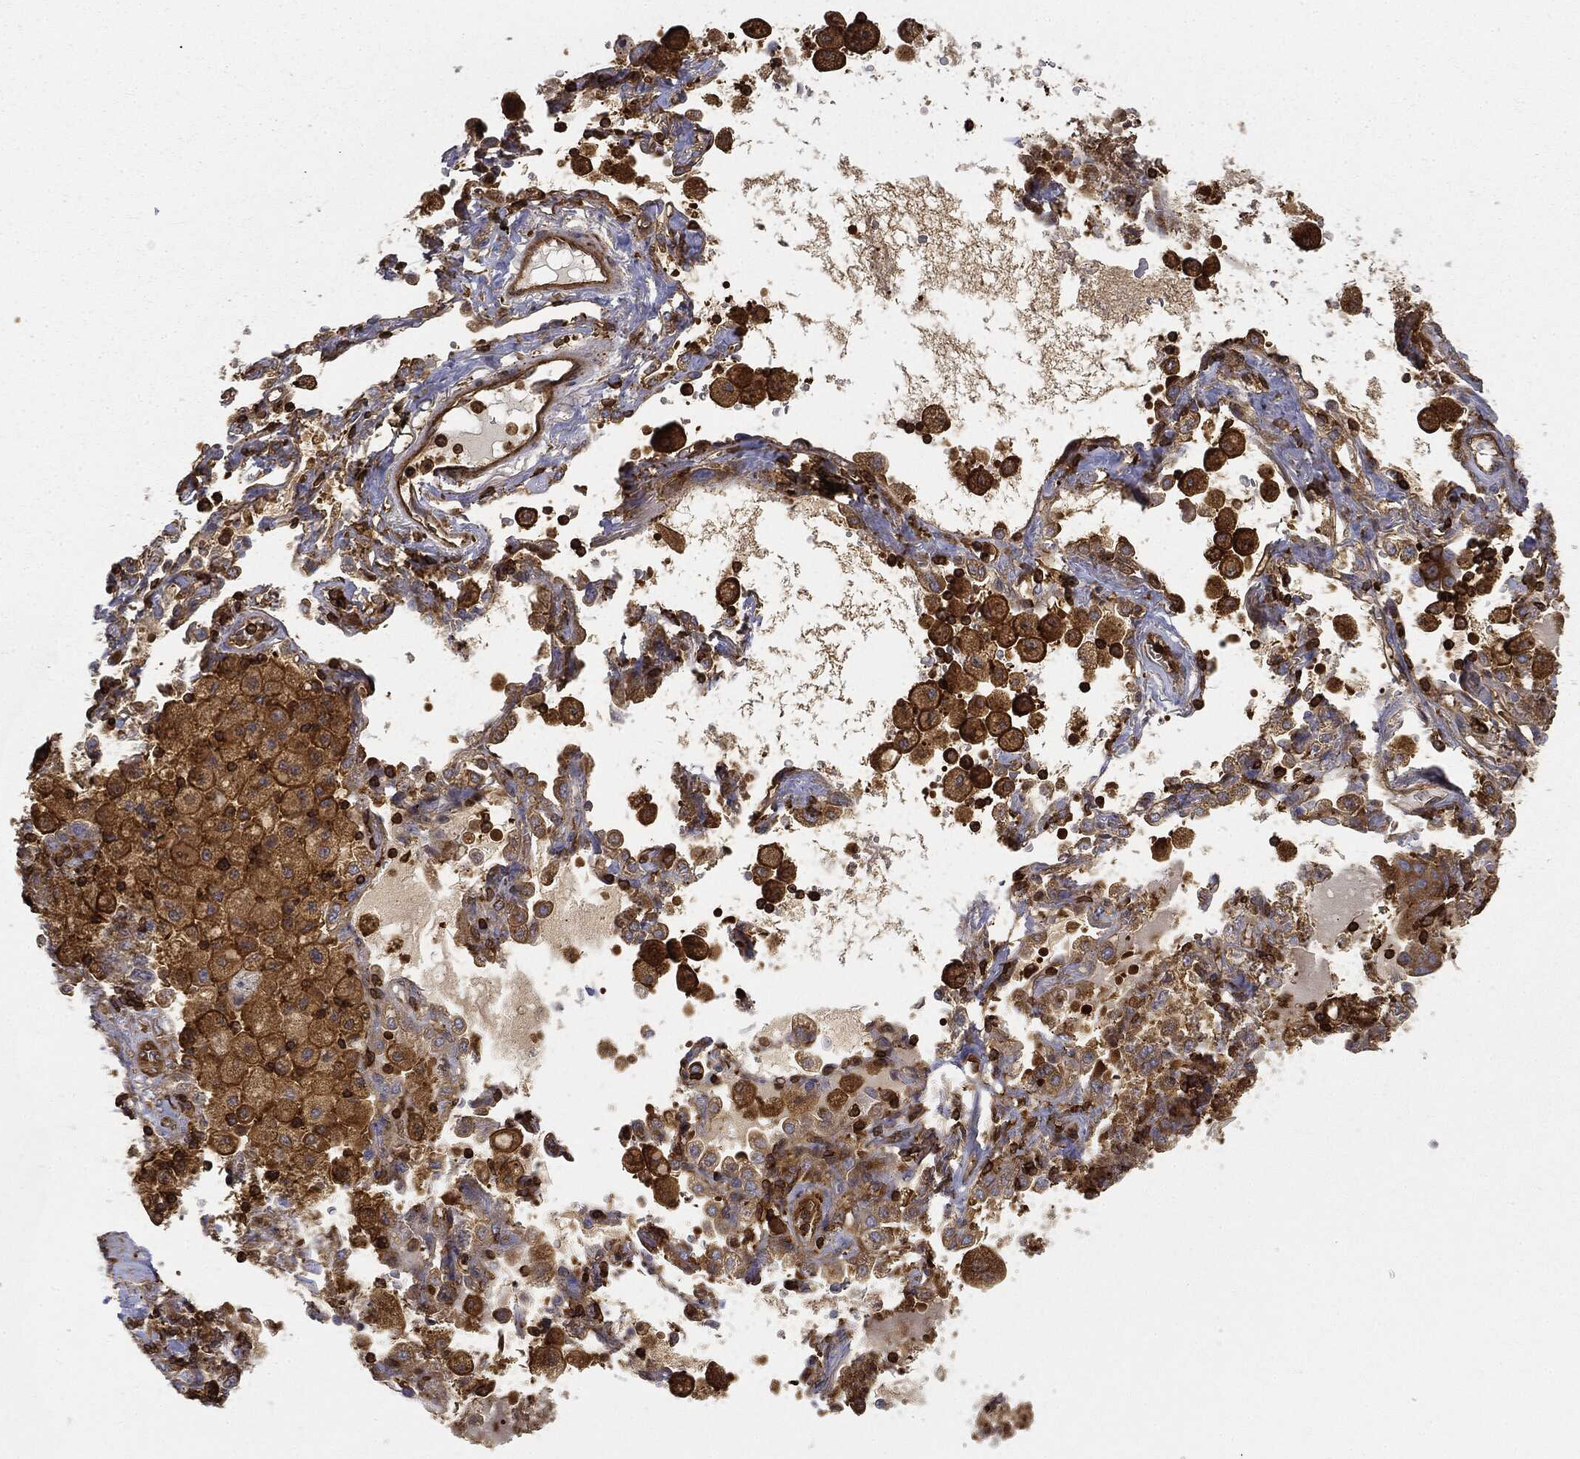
{"staining": {"intensity": "strong", "quantity": ">75%", "location": "cytoplasmic/membranous"}, "tissue": "lung cancer", "cell_type": "Tumor cells", "image_type": "cancer", "snomed": [{"axis": "morphology", "description": "Adenocarcinoma, NOS"}, {"axis": "topography", "description": "Lung"}], "caption": "An image showing strong cytoplasmic/membranous staining in approximately >75% of tumor cells in lung adenocarcinoma, as visualized by brown immunohistochemical staining.", "gene": "WDR1", "patient": {"sex": "female", "age": 61}}